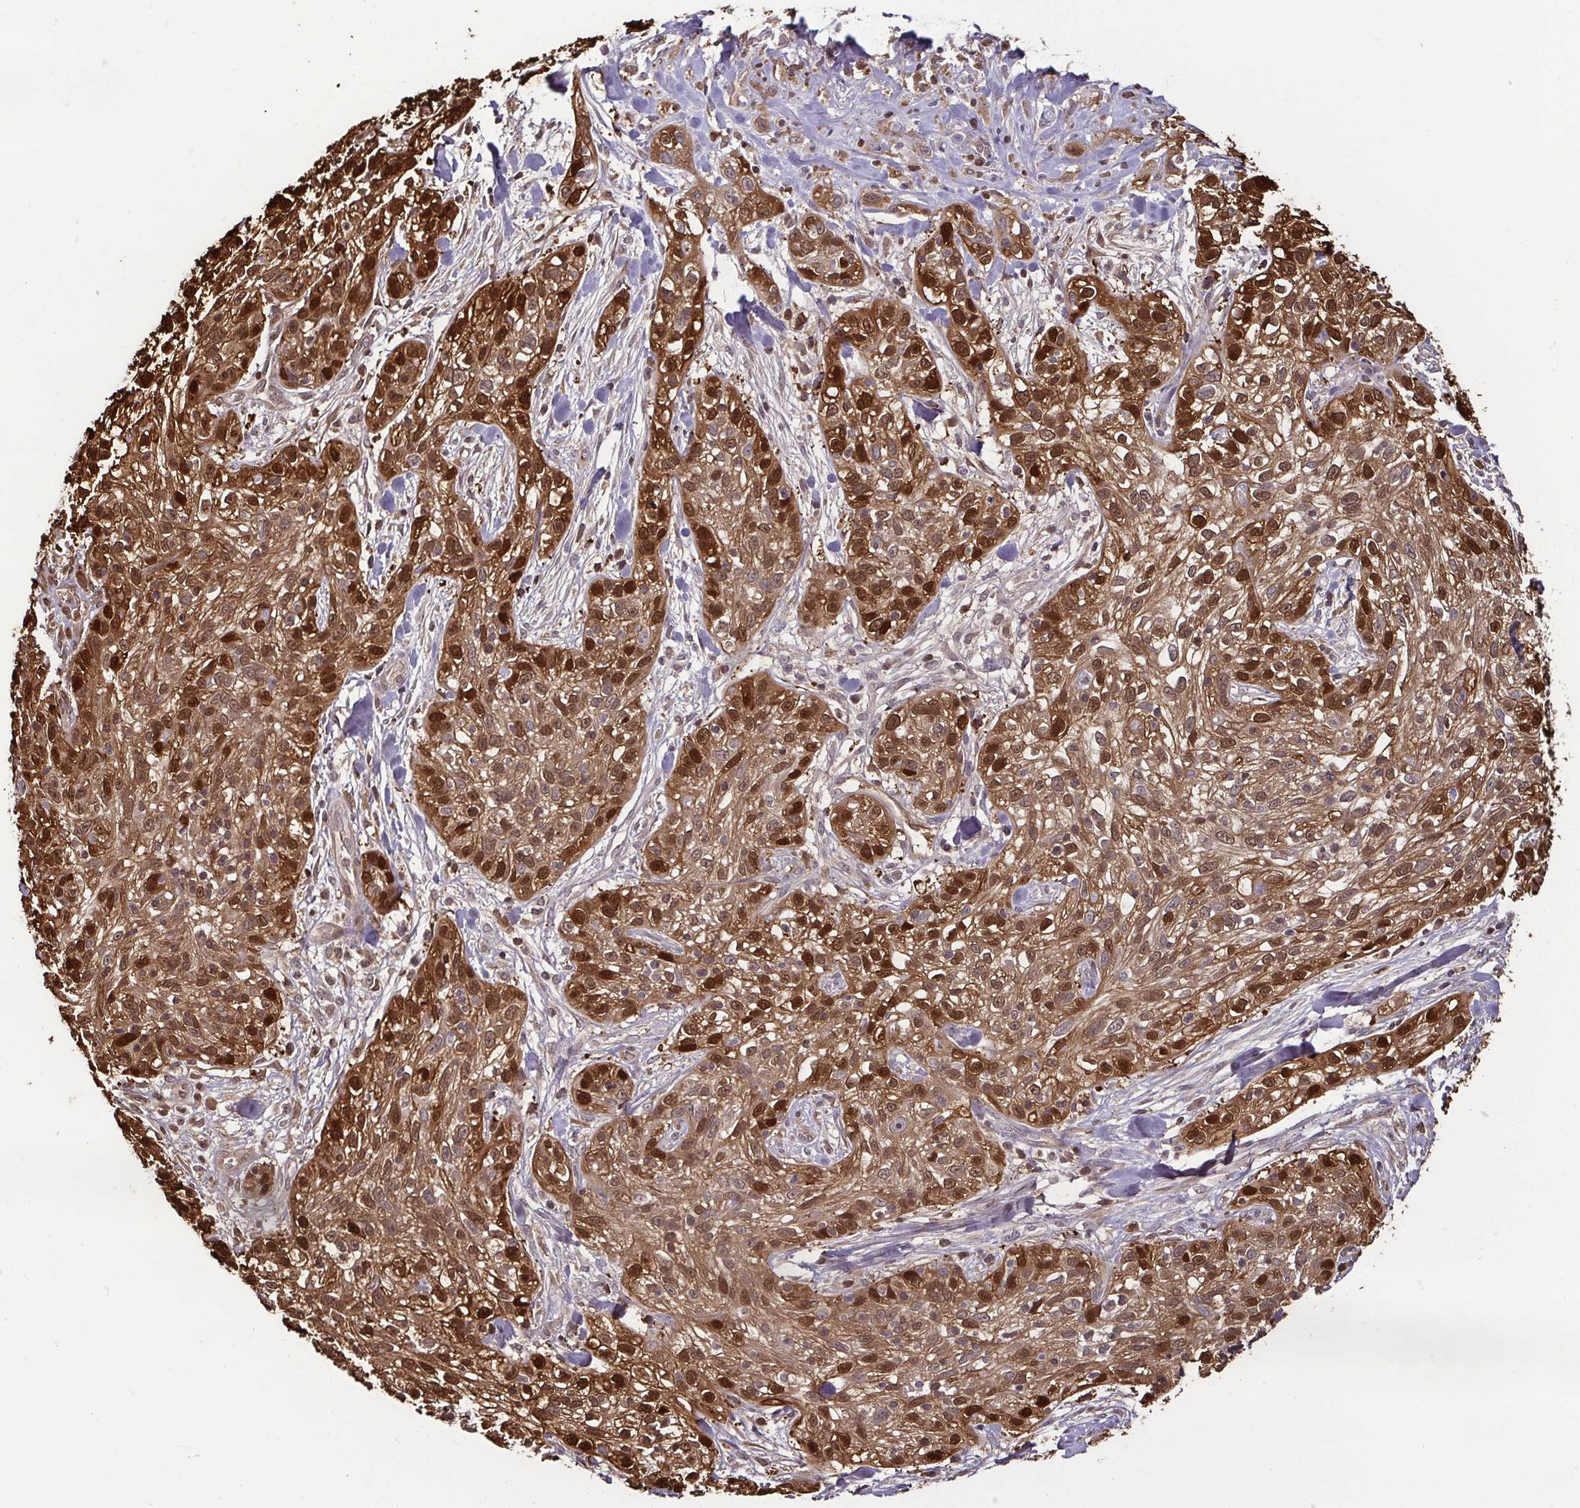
{"staining": {"intensity": "moderate", "quantity": ">75%", "location": "cytoplasmic/membranous,nuclear"}, "tissue": "skin cancer", "cell_type": "Tumor cells", "image_type": "cancer", "snomed": [{"axis": "morphology", "description": "Squamous cell carcinoma, NOS"}, {"axis": "topography", "description": "Skin"}], "caption": "The immunohistochemical stain highlights moderate cytoplasmic/membranous and nuclear positivity in tumor cells of squamous cell carcinoma (skin) tissue.", "gene": "CASP14", "patient": {"sex": "male", "age": 82}}